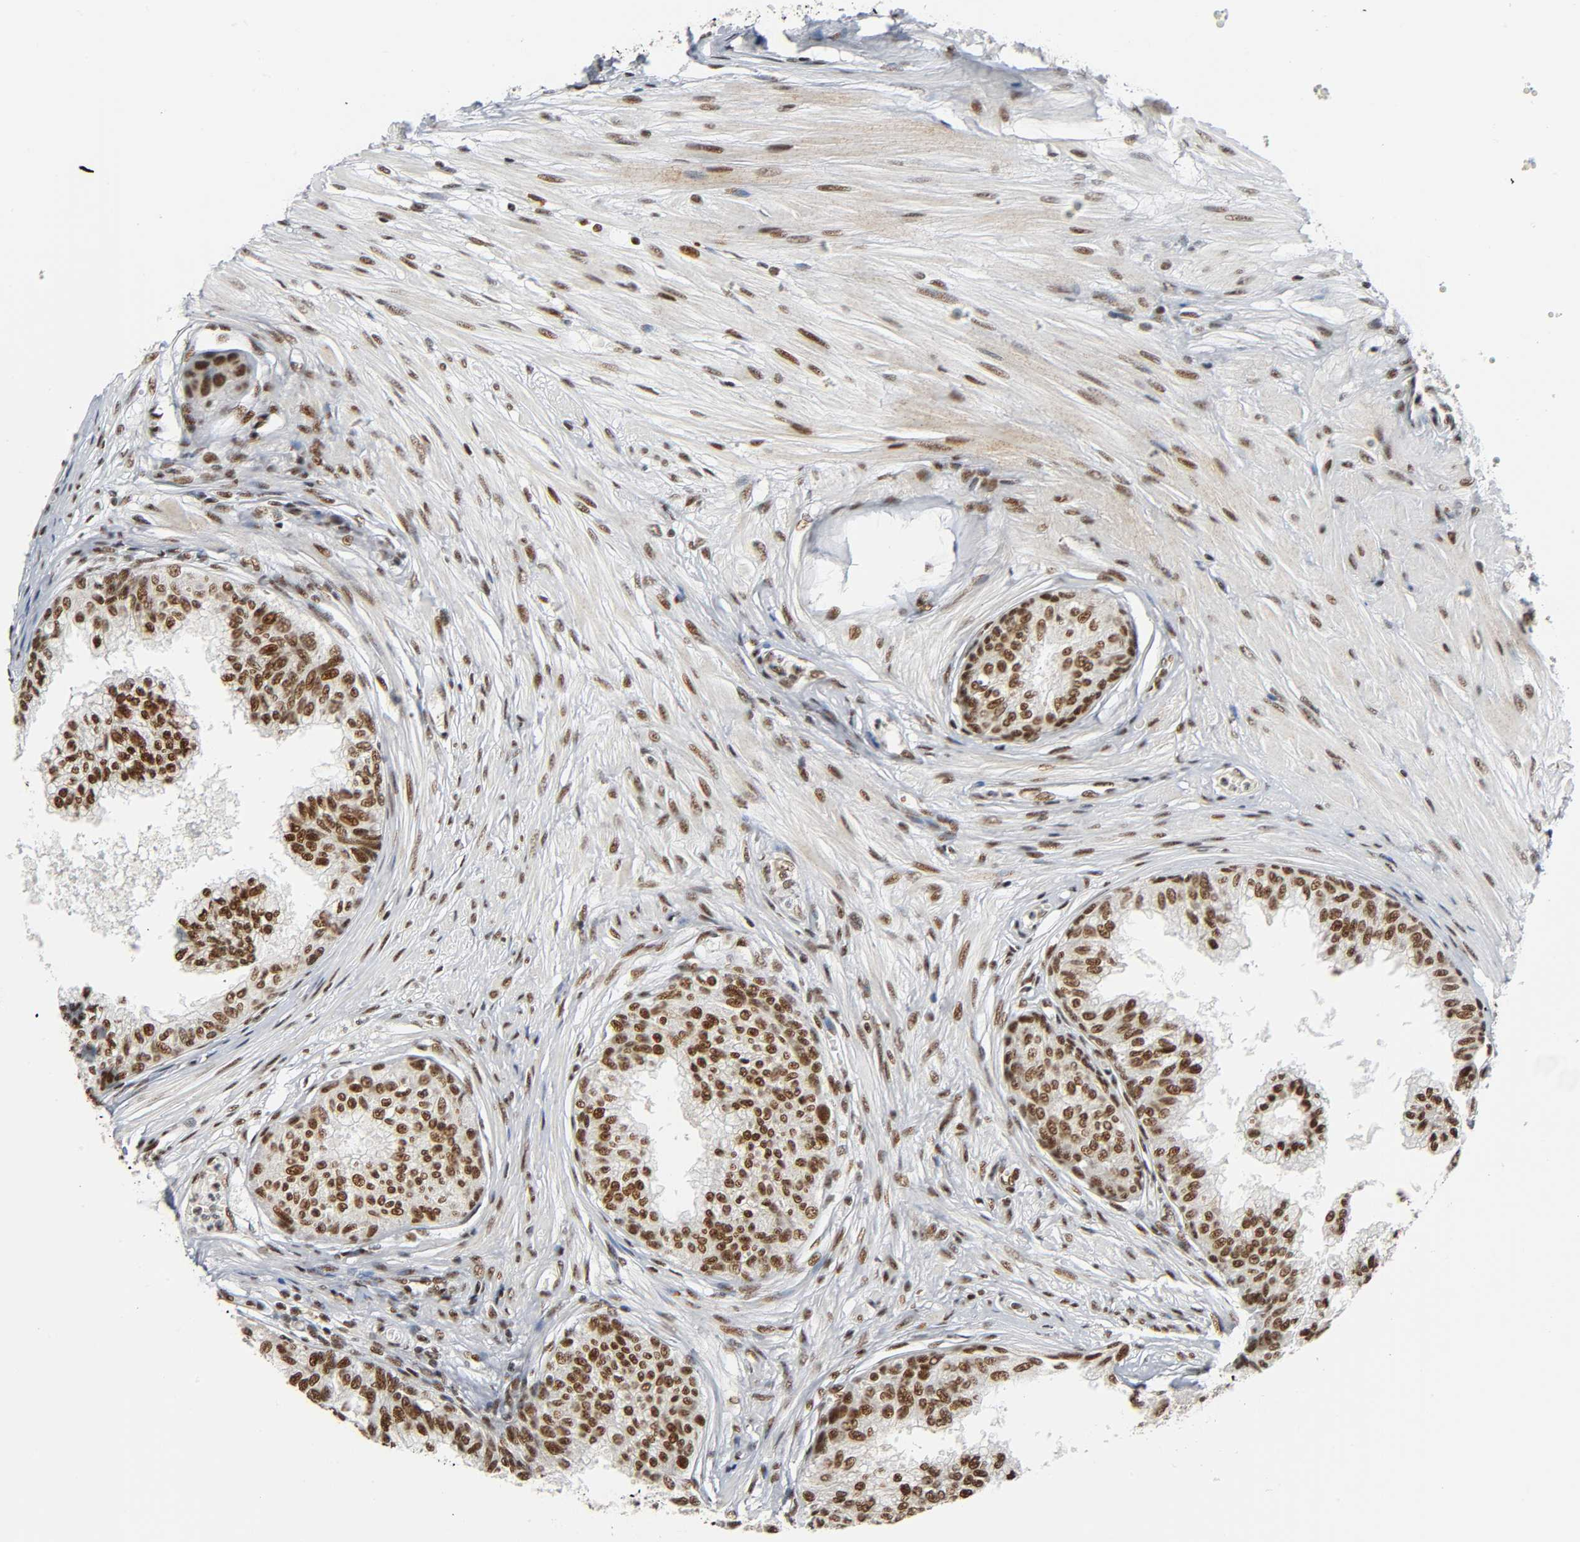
{"staining": {"intensity": "strong", "quantity": ">75%", "location": "nuclear"}, "tissue": "prostate", "cell_type": "Glandular cells", "image_type": "normal", "snomed": [{"axis": "morphology", "description": "Normal tissue, NOS"}, {"axis": "topography", "description": "Prostate"}, {"axis": "topography", "description": "Seminal veicle"}], "caption": "Immunohistochemistry micrograph of normal human prostate stained for a protein (brown), which displays high levels of strong nuclear expression in approximately >75% of glandular cells.", "gene": "CDK9", "patient": {"sex": "male", "age": 60}}